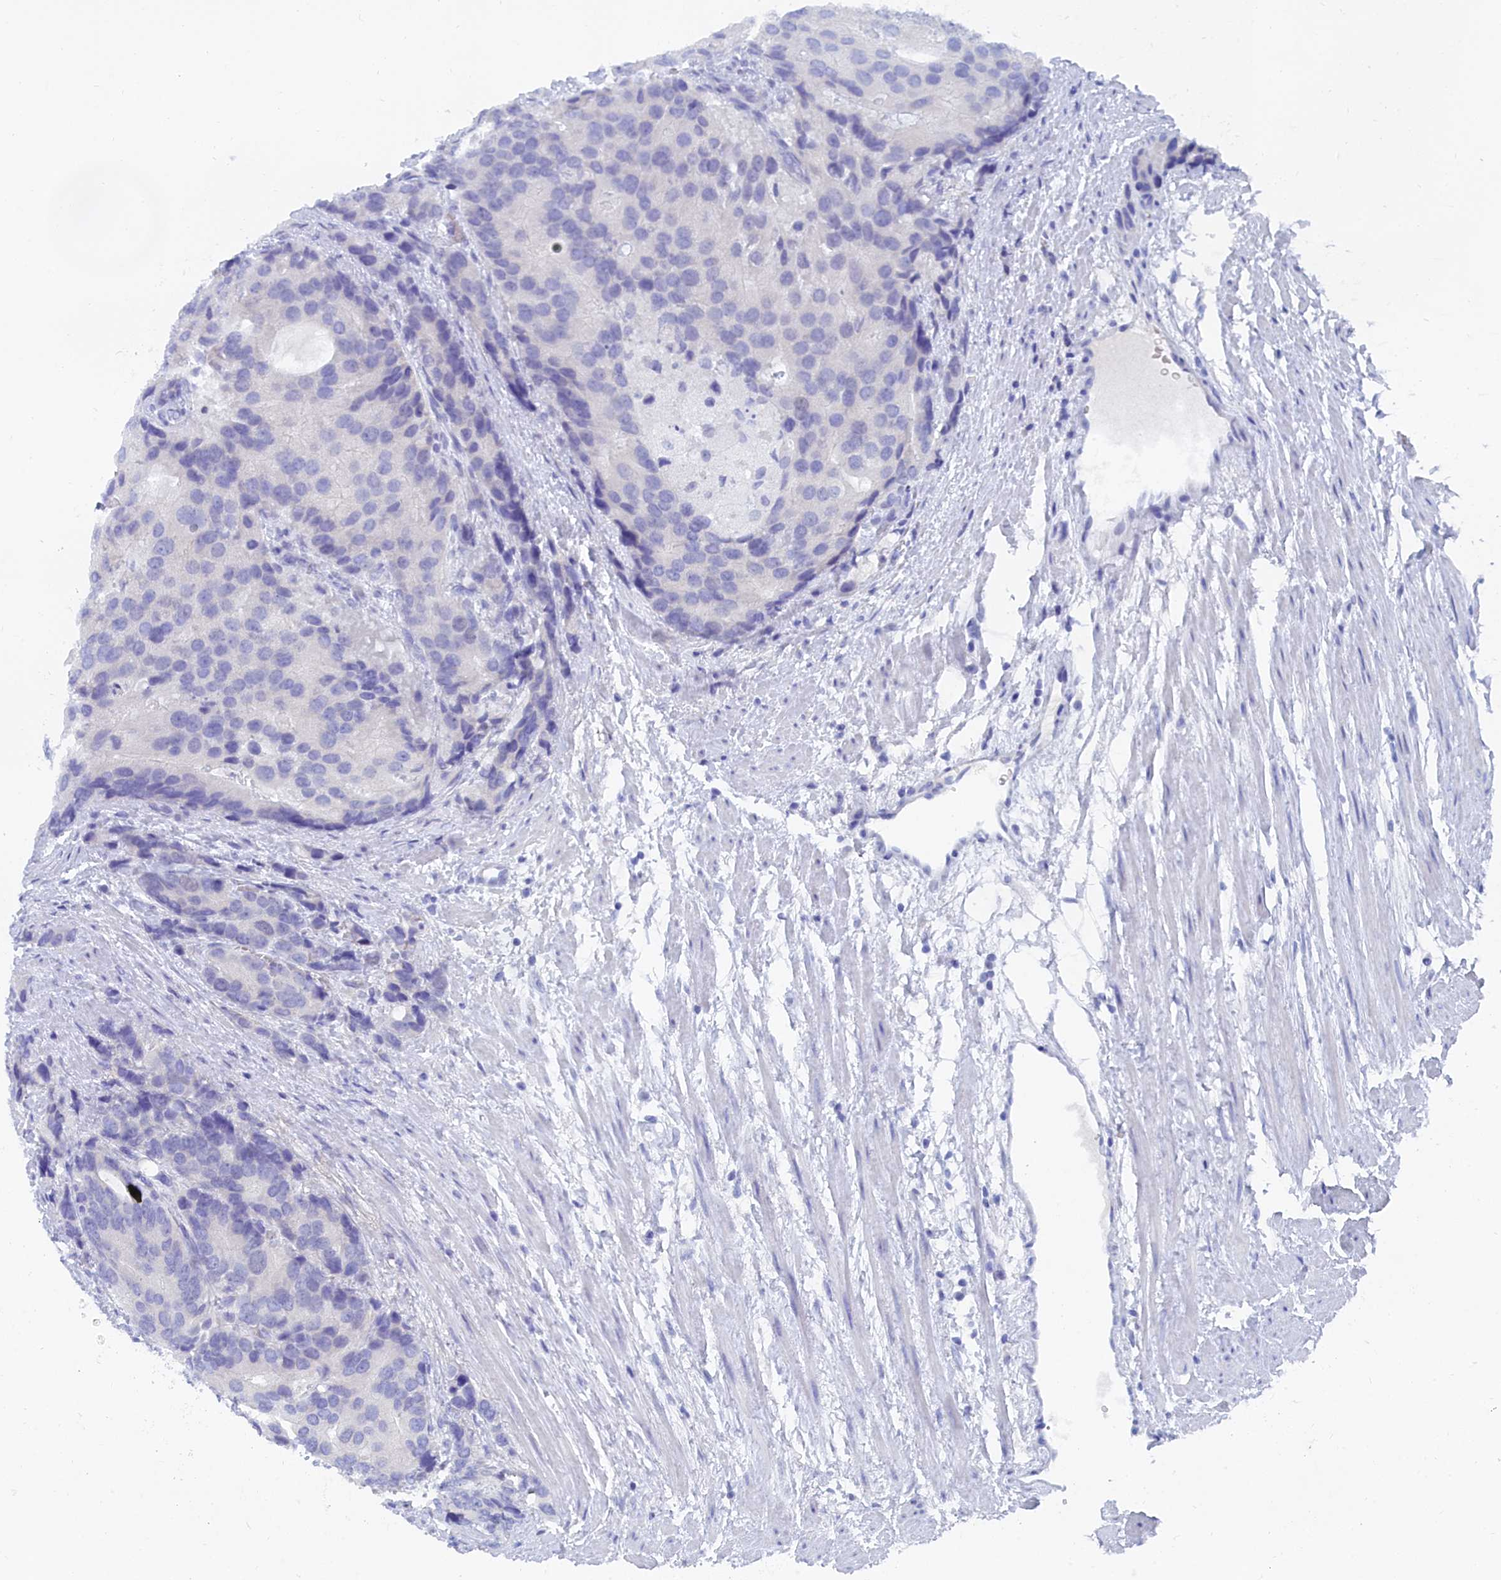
{"staining": {"intensity": "negative", "quantity": "none", "location": "none"}, "tissue": "prostate cancer", "cell_type": "Tumor cells", "image_type": "cancer", "snomed": [{"axis": "morphology", "description": "Adenocarcinoma, High grade"}, {"axis": "topography", "description": "Prostate"}], "caption": "Protein analysis of prostate cancer (adenocarcinoma (high-grade)) displays no significant expression in tumor cells.", "gene": "TRIM10", "patient": {"sex": "male", "age": 62}}